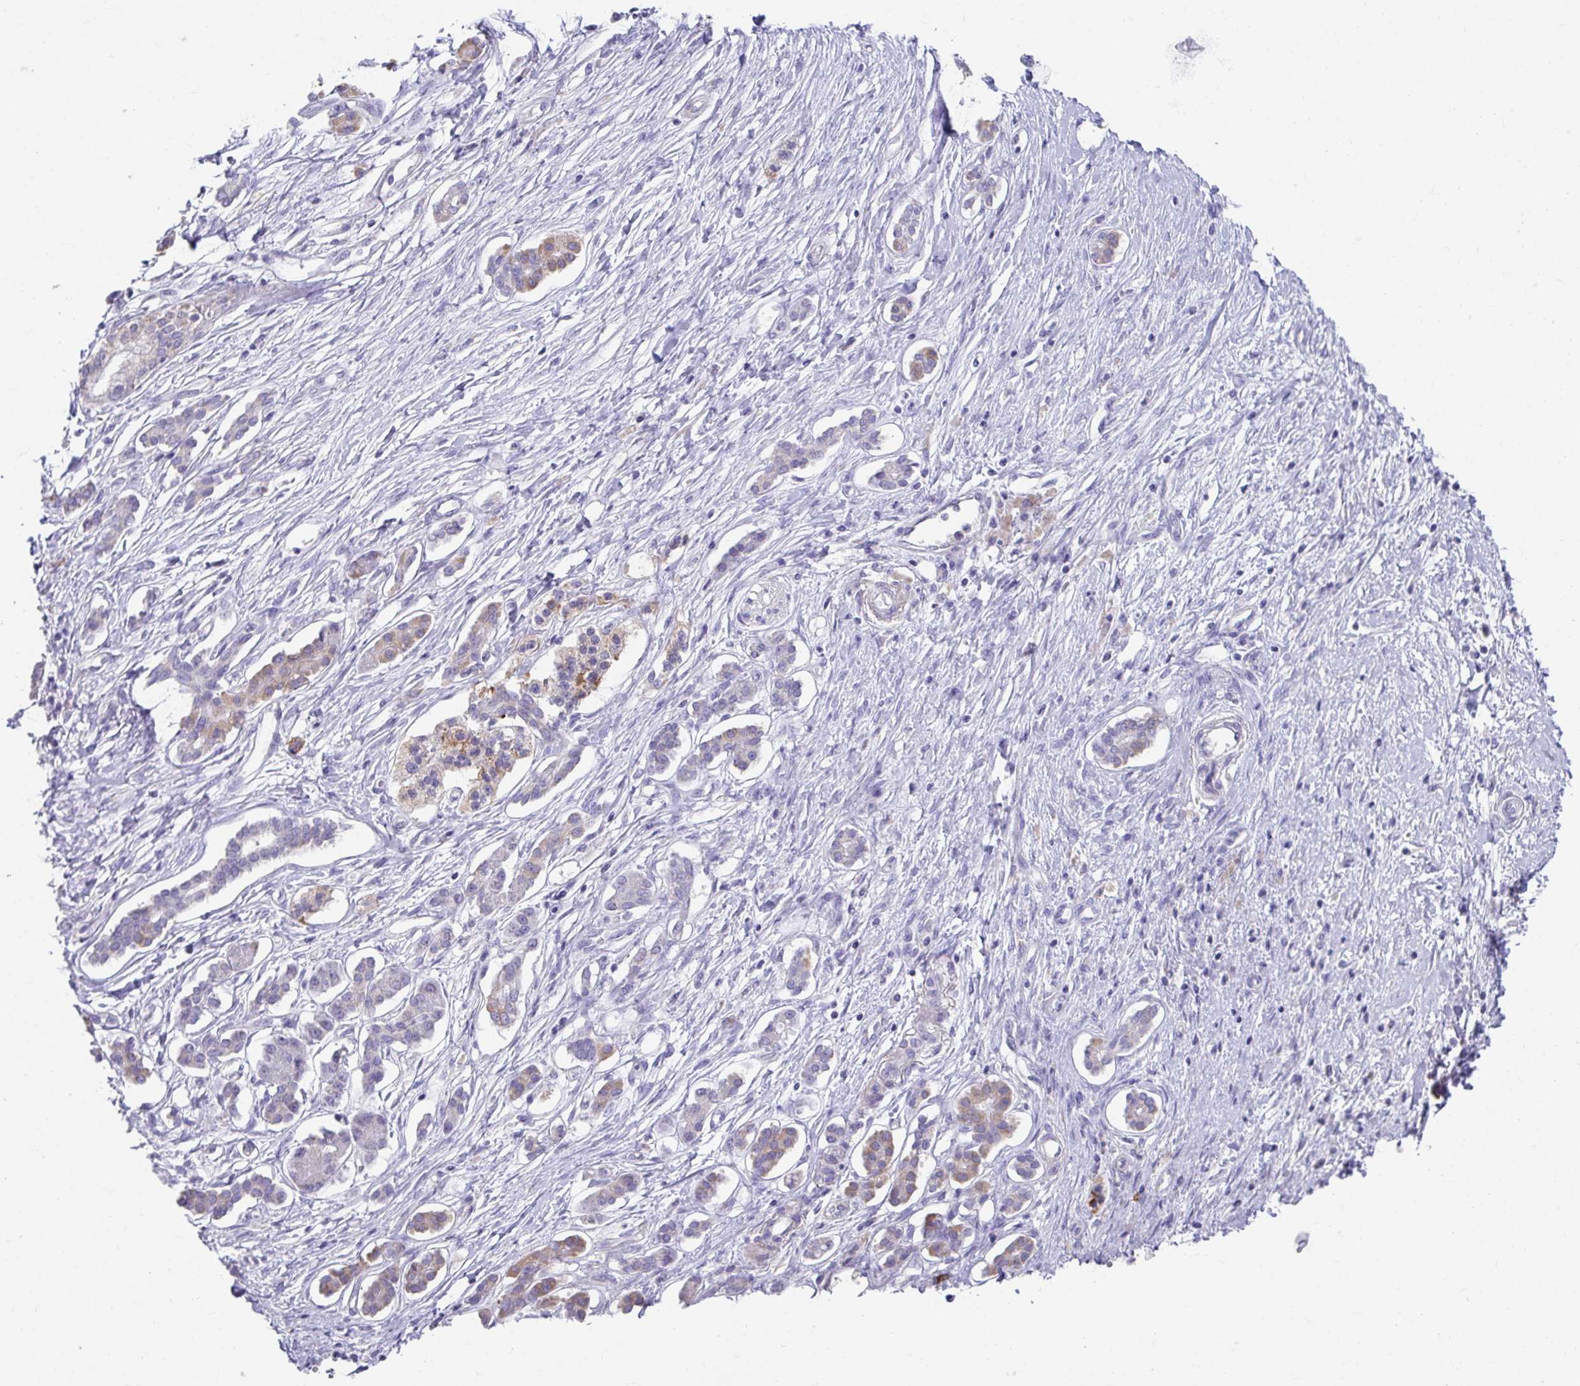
{"staining": {"intensity": "weak", "quantity": "<25%", "location": "cytoplasmic/membranous"}, "tissue": "pancreatic cancer", "cell_type": "Tumor cells", "image_type": "cancer", "snomed": [{"axis": "morphology", "description": "Adenocarcinoma, NOS"}, {"axis": "topography", "description": "Pancreas"}], "caption": "Immunohistochemistry (IHC) photomicrograph of human pancreatic cancer stained for a protein (brown), which shows no positivity in tumor cells. The staining was performed using DAB (3,3'-diaminobenzidine) to visualize the protein expression in brown, while the nuclei were stained in blue with hematoxylin (Magnification: 20x).", "gene": "CXCR1", "patient": {"sex": "male", "age": 68}}